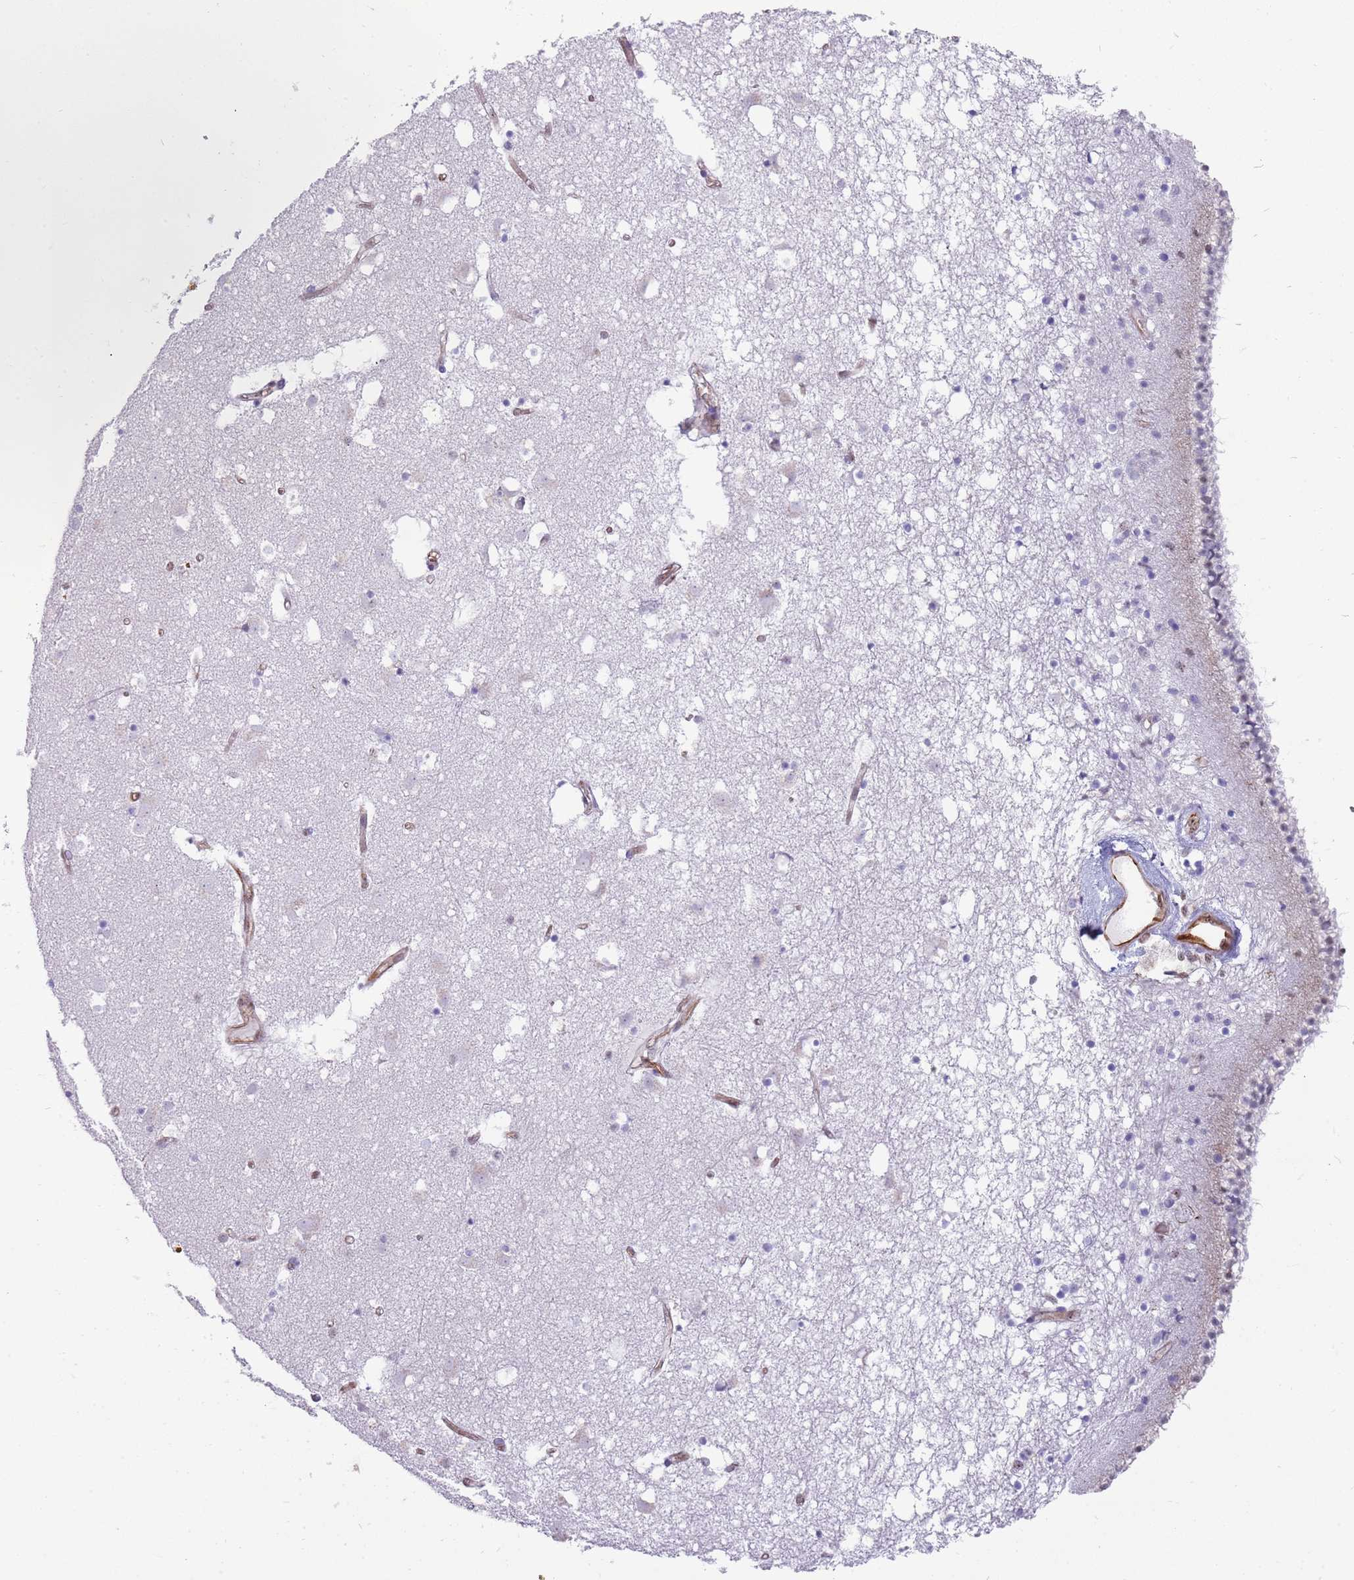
{"staining": {"intensity": "negative", "quantity": "none", "location": "none"}, "tissue": "caudate", "cell_type": "Glial cells", "image_type": "normal", "snomed": [{"axis": "morphology", "description": "Normal tissue, NOS"}, {"axis": "topography", "description": "Lateral ventricle wall"}], "caption": "High magnification brightfield microscopy of normal caudate stained with DAB (brown) and counterstained with hematoxylin (blue): glial cells show no significant staining. (DAB (3,3'-diaminobenzidine) immunohistochemistry, high magnification).", "gene": "ENSG00000271254", "patient": {"sex": "male", "age": 70}}